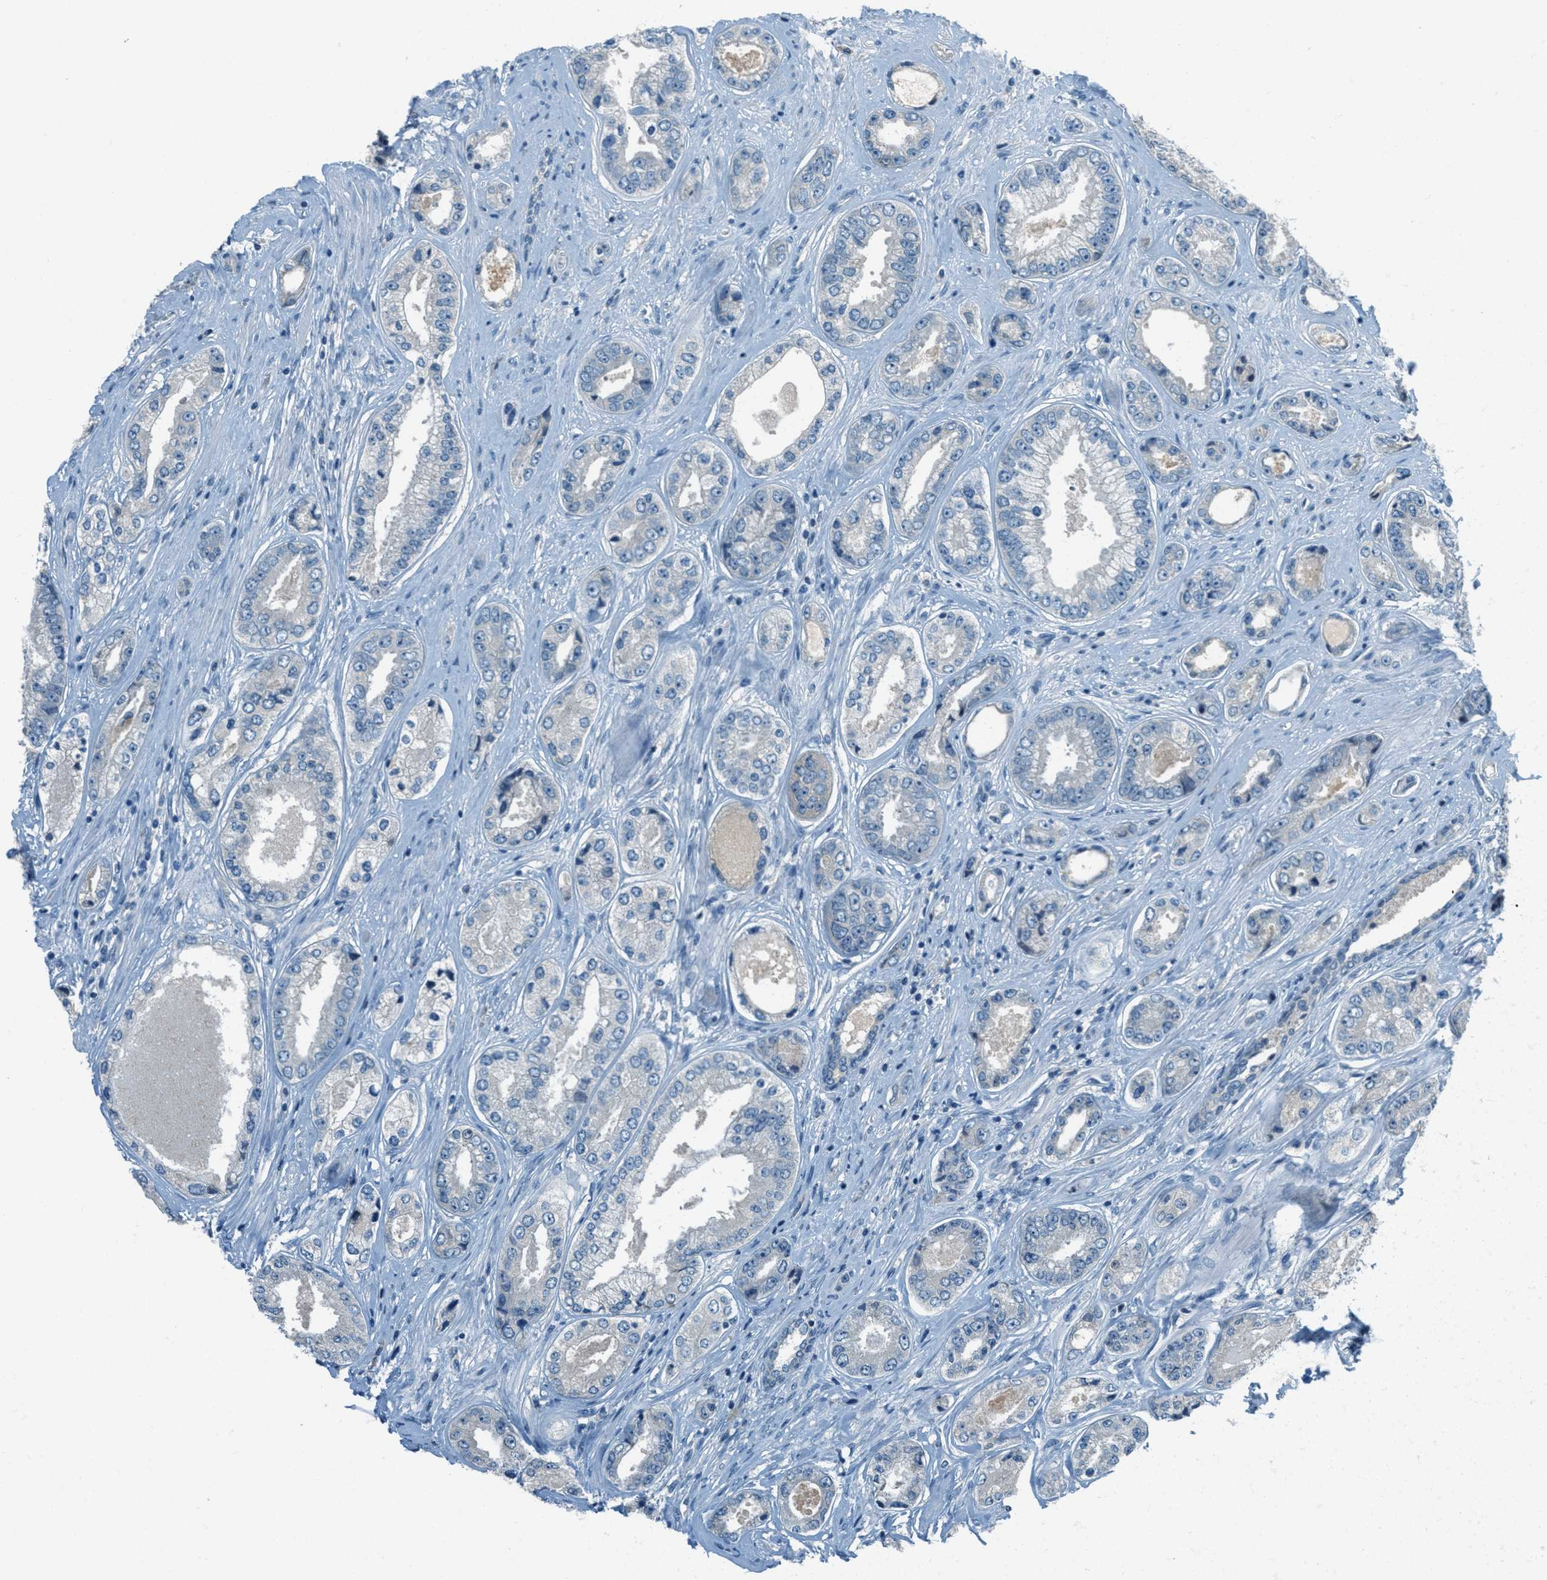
{"staining": {"intensity": "negative", "quantity": "none", "location": "none"}, "tissue": "prostate cancer", "cell_type": "Tumor cells", "image_type": "cancer", "snomed": [{"axis": "morphology", "description": "Adenocarcinoma, High grade"}, {"axis": "topography", "description": "Prostate"}], "caption": "The photomicrograph demonstrates no staining of tumor cells in prostate cancer.", "gene": "MSLN", "patient": {"sex": "male", "age": 61}}